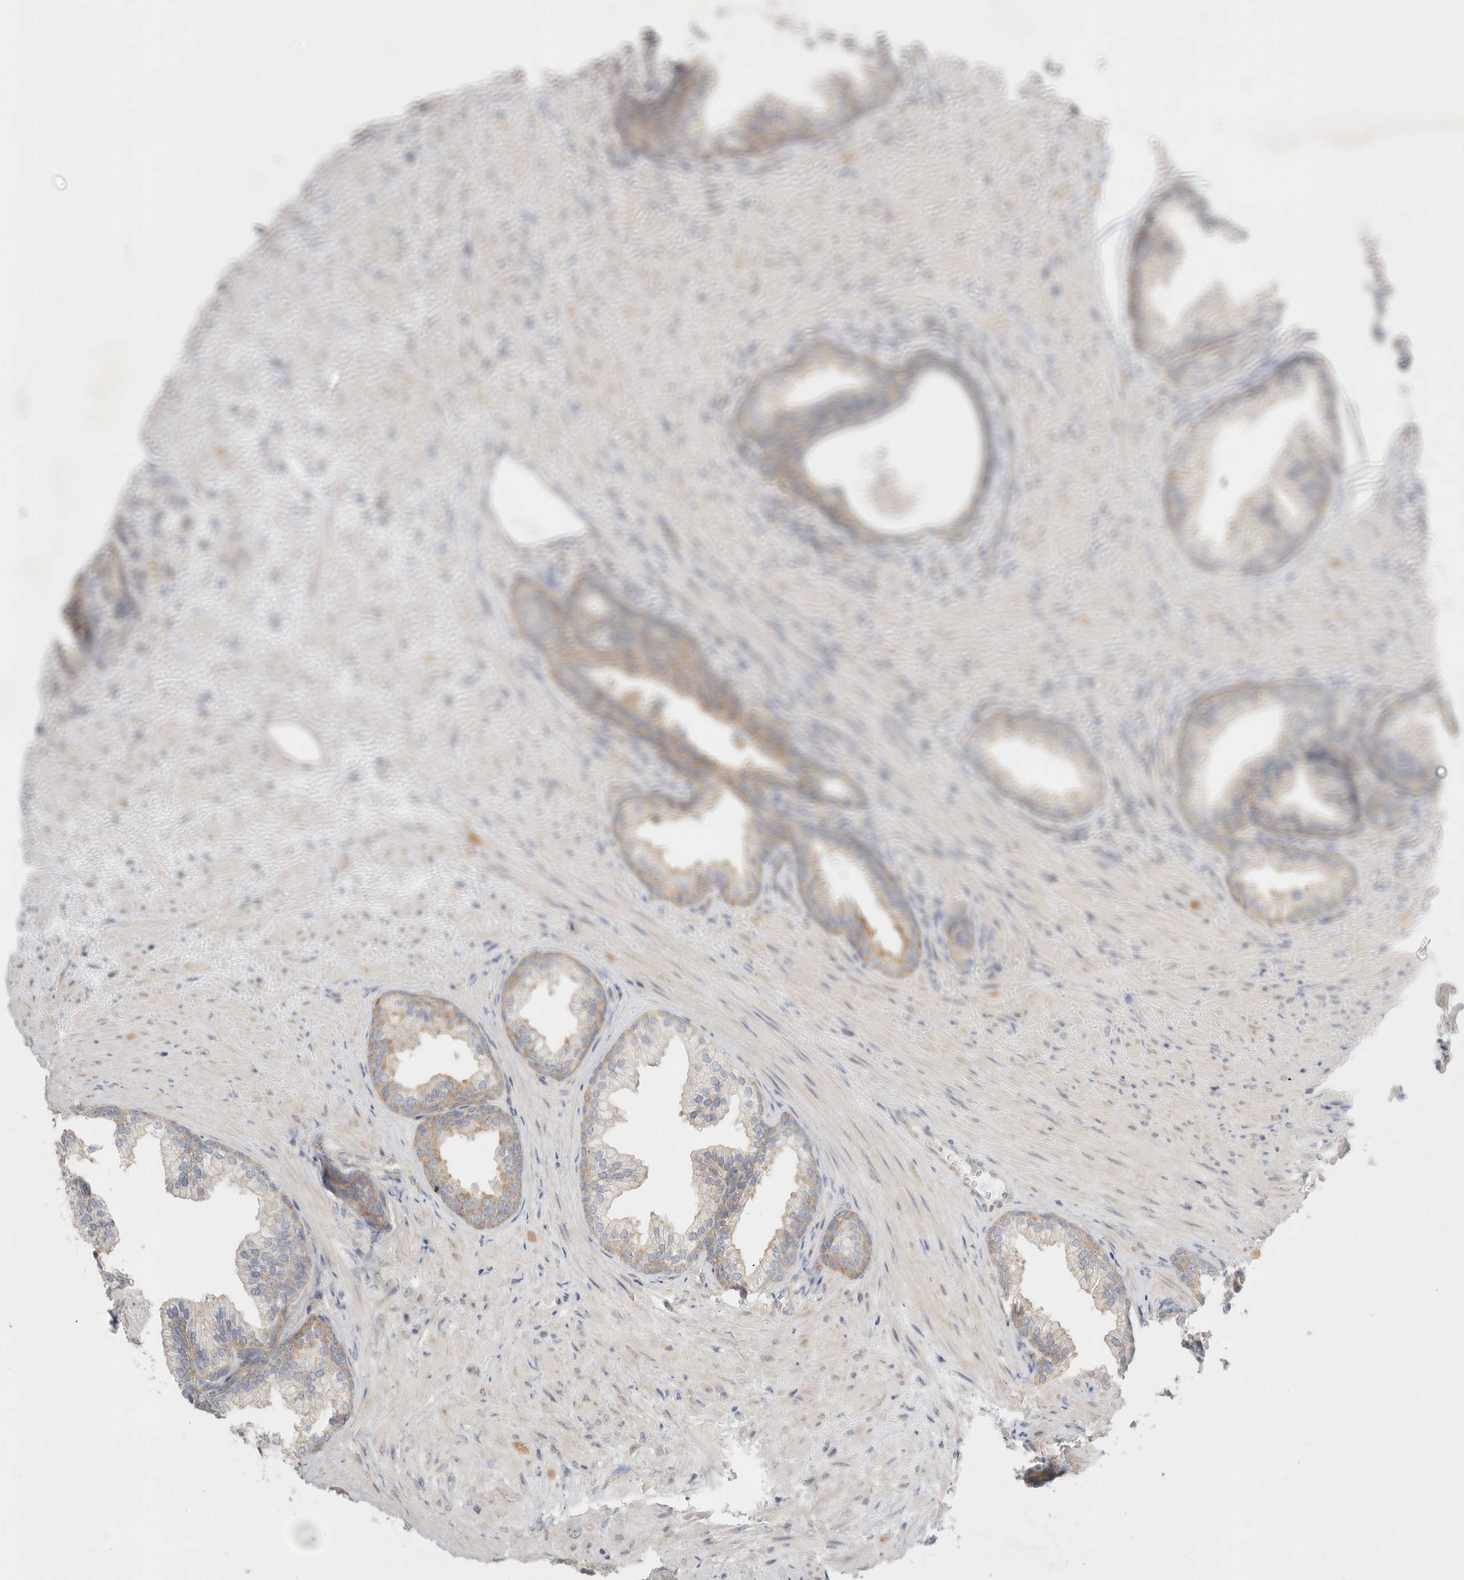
{"staining": {"intensity": "weak", "quantity": "25%-75%", "location": "cytoplasmic/membranous"}, "tissue": "prostate", "cell_type": "Glandular cells", "image_type": "normal", "snomed": [{"axis": "morphology", "description": "Normal tissue, NOS"}, {"axis": "topography", "description": "Prostate"}], "caption": "IHC of unremarkable human prostate demonstrates low levels of weak cytoplasmic/membranous positivity in about 25%-75% of glandular cells.", "gene": "ZNF23", "patient": {"sex": "male", "age": 76}}